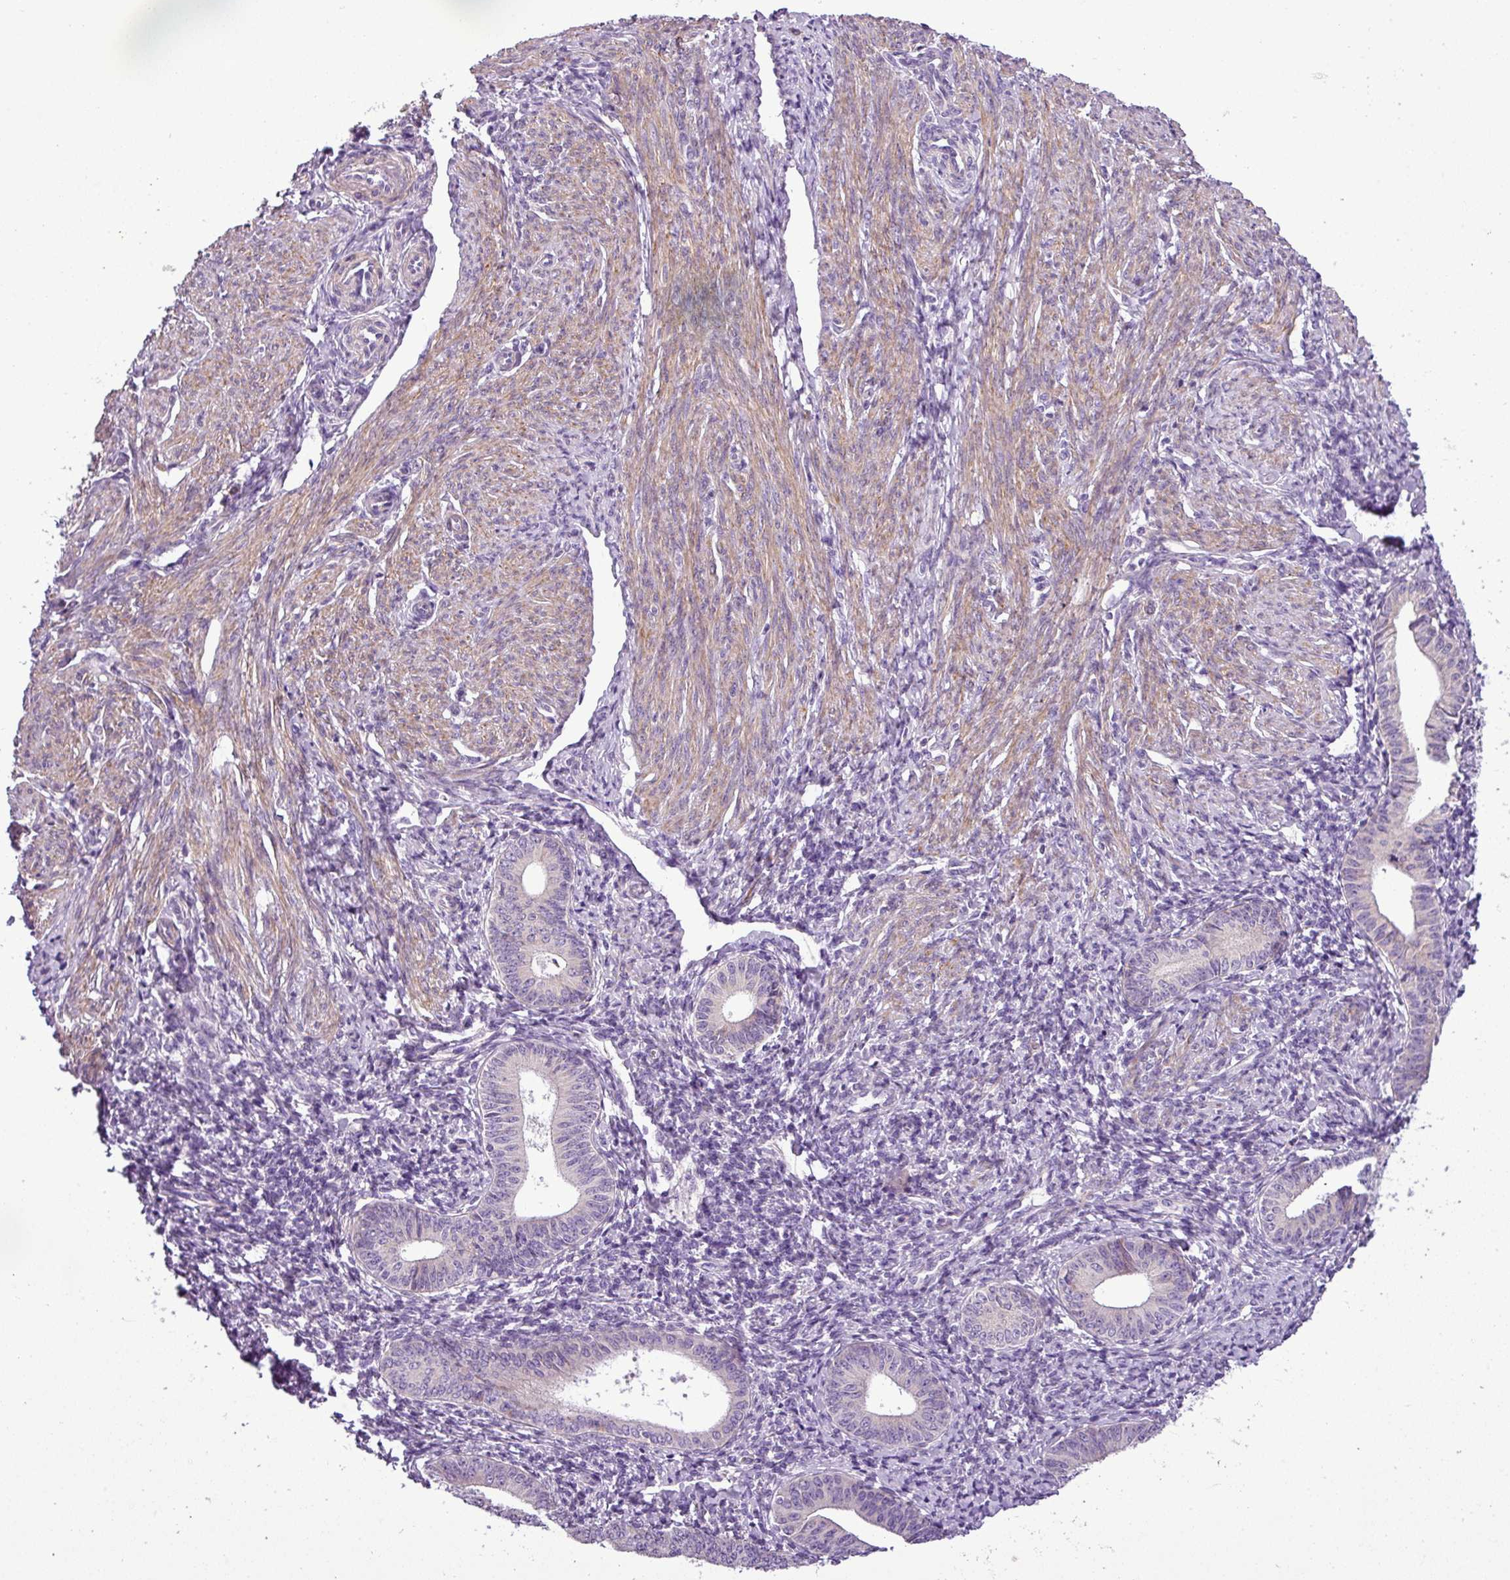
{"staining": {"intensity": "weak", "quantity": "25%-75%", "location": "cytoplasmic/membranous"}, "tissue": "cervical cancer", "cell_type": "Tumor cells", "image_type": "cancer", "snomed": [{"axis": "morphology", "description": "Squamous cell carcinoma, NOS"}, {"axis": "topography", "description": "Cervix"}], "caption": "Approximately 25%-75% of tumor cells in human cervical cancer (squamous cell carcinoma) show weak cytoplasmic/membranous protein staining as visualized by brown immunohistochemical staining.", "gene": "MOCS3", "patient": {"sex": "female", "age": 59}}